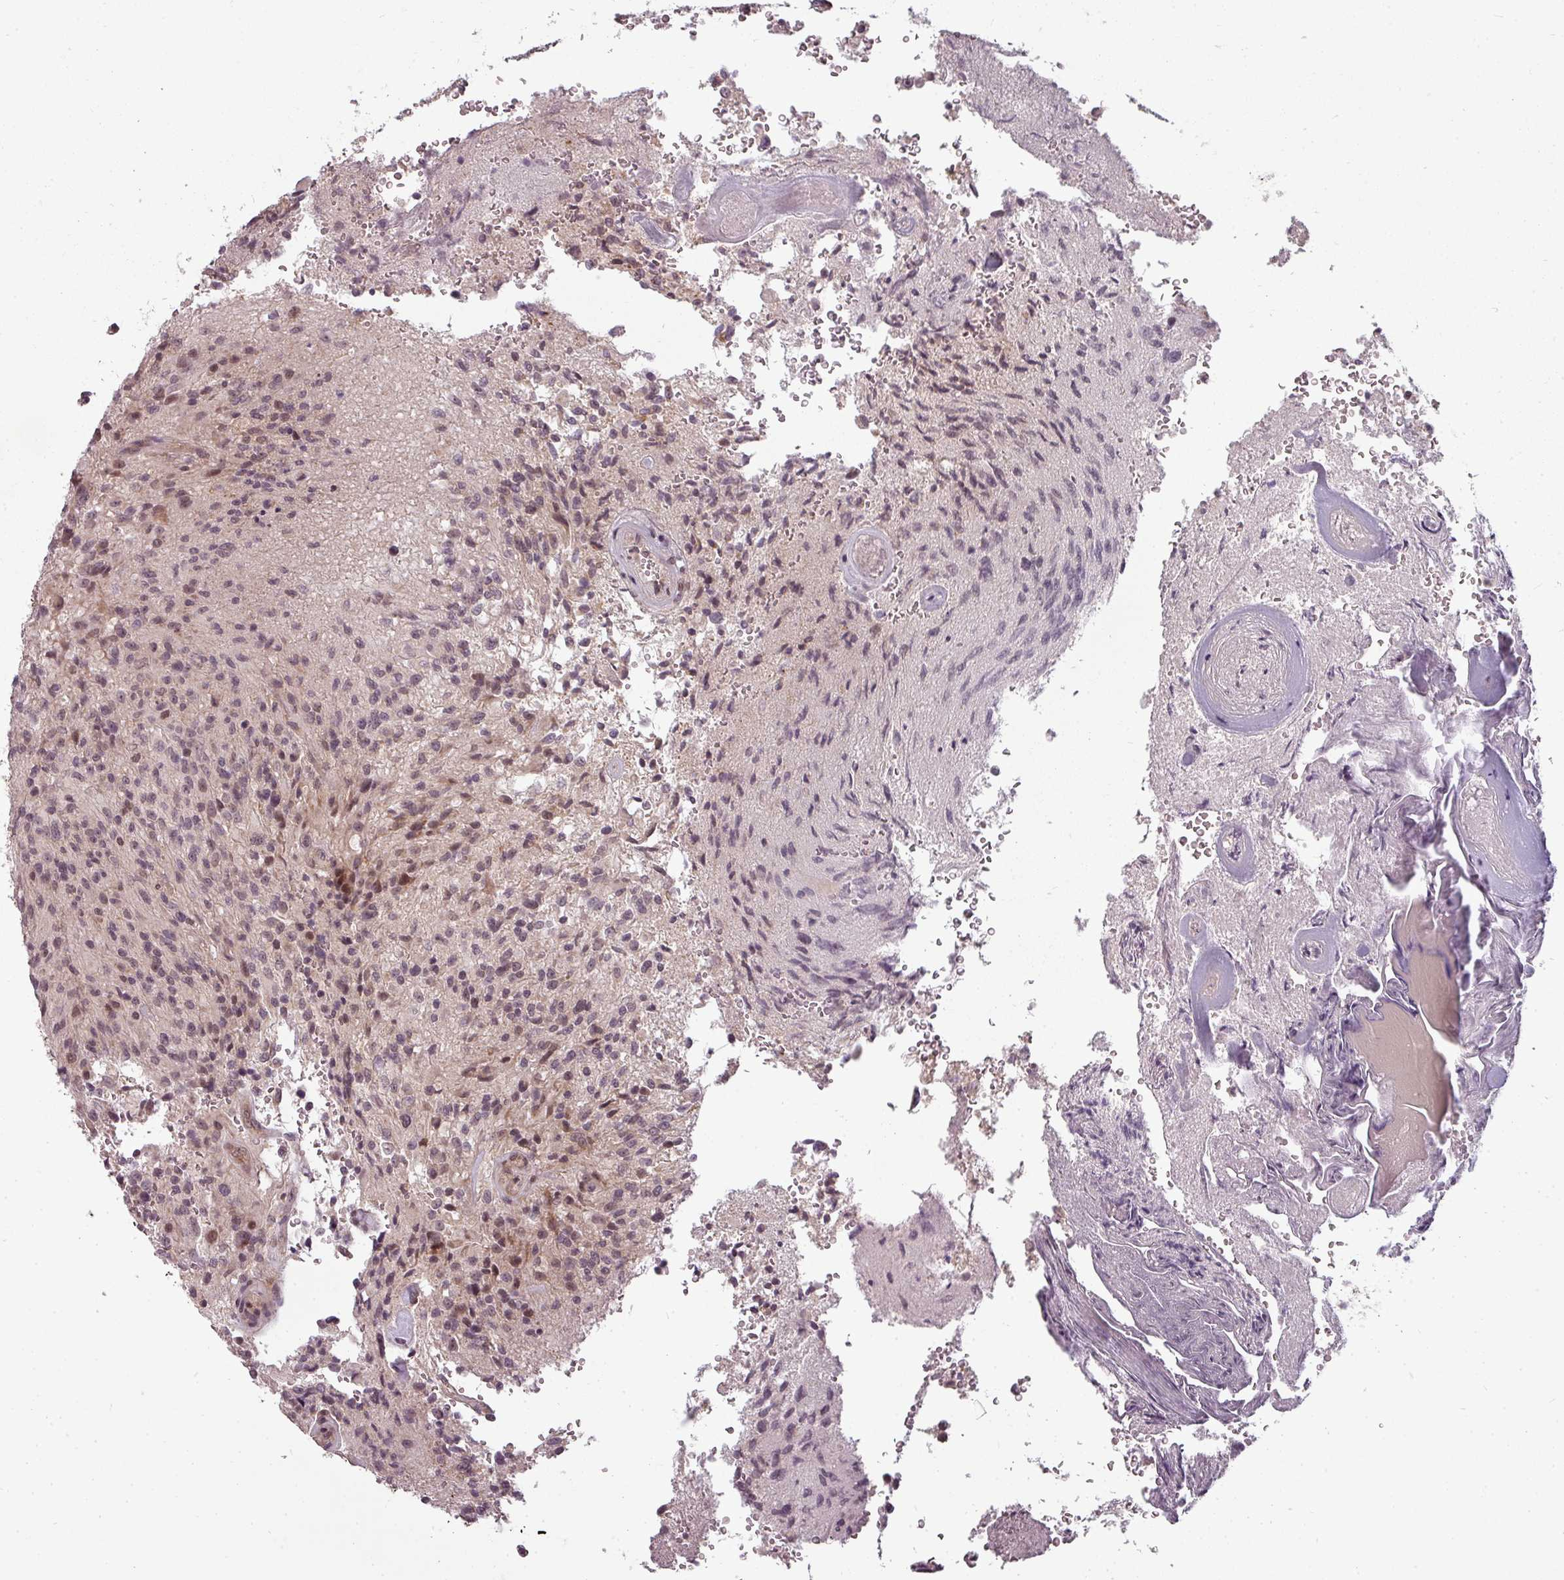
{"staining": {"intensity": "weak", "quantity": ">75%", "location": "cytoplasmic/membranous"}, "tissue": "glioma", "cell_type": "Tumor cells", "image_type": "cancer", "snomed": [{"axis": "morphology", "description": "Normal tissue, NOS"}, {"axis": "morphology", "description": "Glioma, malignant, High grade"}, {"axis": "topography", "description": "Cerebral cortex"}], "caption": "High-power microscopy captured an IHC photomicrograph of glioma, revealing weak cytoplasmic/membranous staining in about >75% of tumor cells.", "gene": "CLIC1", "patient": {"sex": "male", "age": 56}}